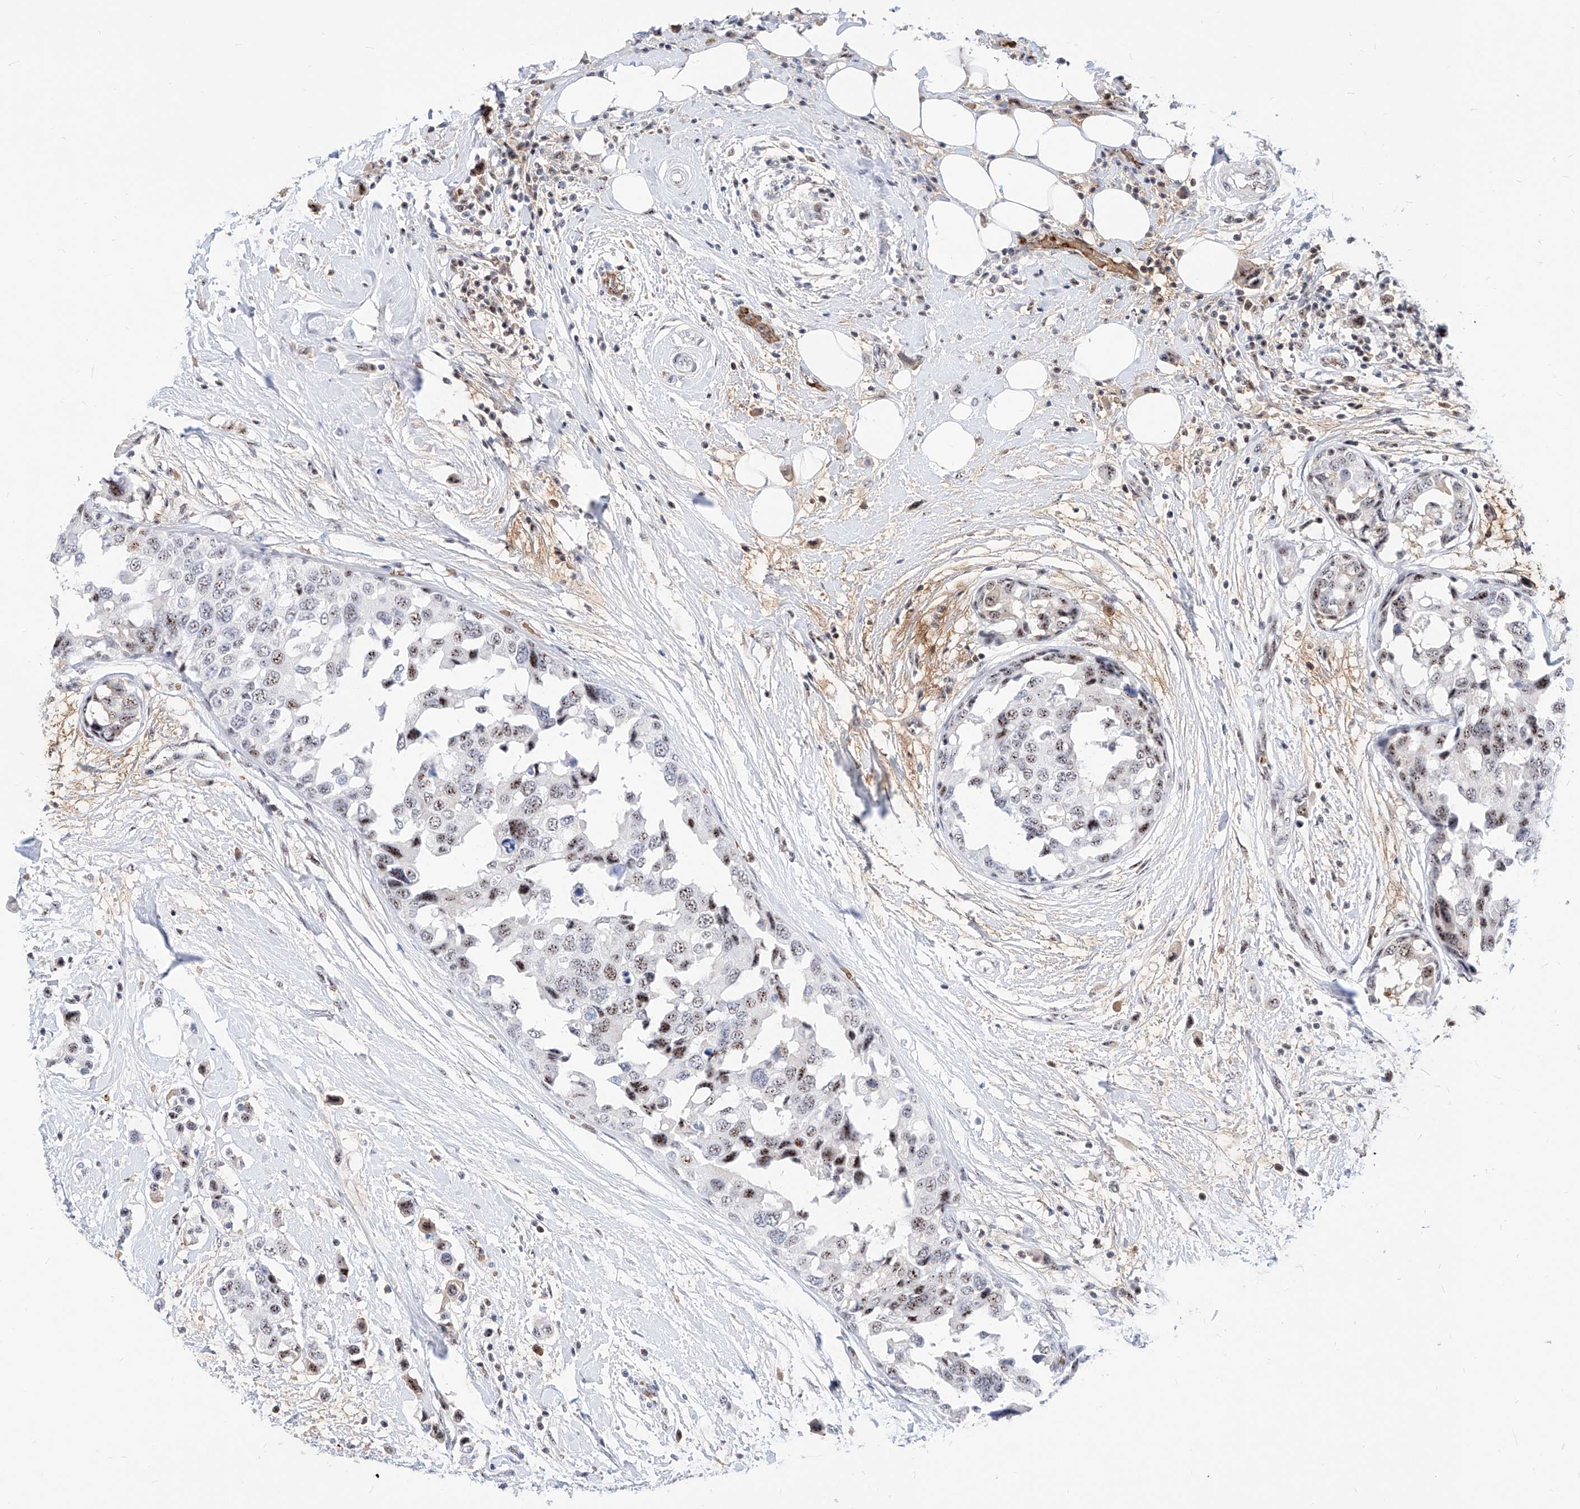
{"staining": {"intensity": "moderate", "quantity": ">75%", "location": "nuclear"}, "tissue": "breast cancer", "cell_type": "Tumor cells", "image_type": "cancer", "snomed": [{"axis": "morphology", "description": "Normal tissue, NOS"}, {"axis": "morphology", "description": "Duct carcinoma"}, {"axis": "topography", "description": "Breast"}], "caption": "Tumor cells show medium levels of moderate nuclear positivity in about >75% of cells in invasive ductal carcinoma (breast).", "gene": "ZFP42", "patient": {"sex": "female", "age": 50}}